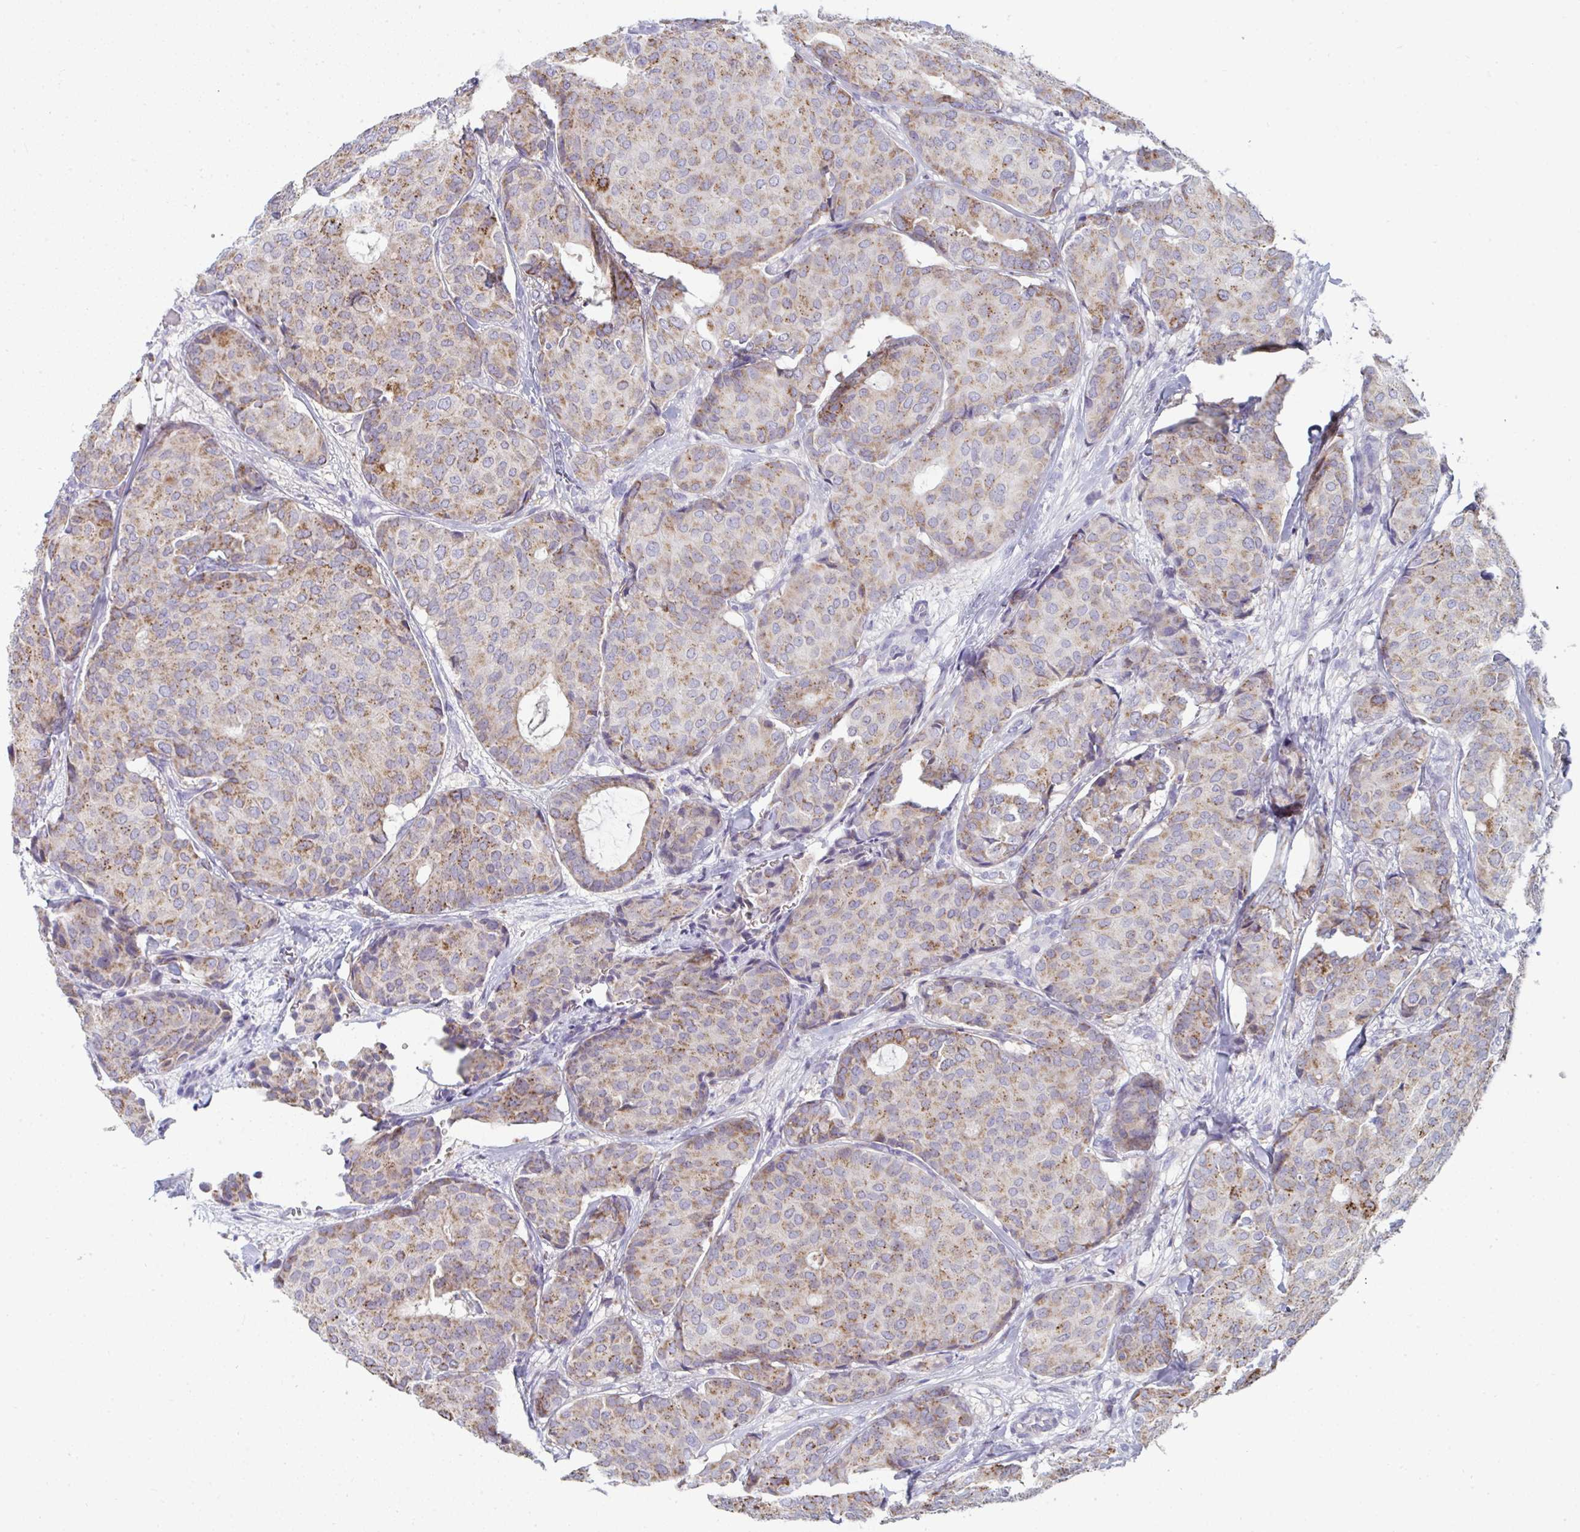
{"staining": {"intensity": "moderate", "quantity": ">75%", "location": "cytoplasmic/membranous"}, "tissue": "breast cancer", "cell_type": "Tumor cells", "image_type": "cancer", "snomed": [{"axis": "morphology", "description": "Duct carcinoma"}, {"axis": "topography", "description": "Breast"}], "caption": "Protein analysis of breast cancer tissue exhibits moderate cytoplasmic/membranous positivity in approximately >75% of tumor cells.", "gene": "MGAM2", "patient": {"sex": "female", "age": 75}}